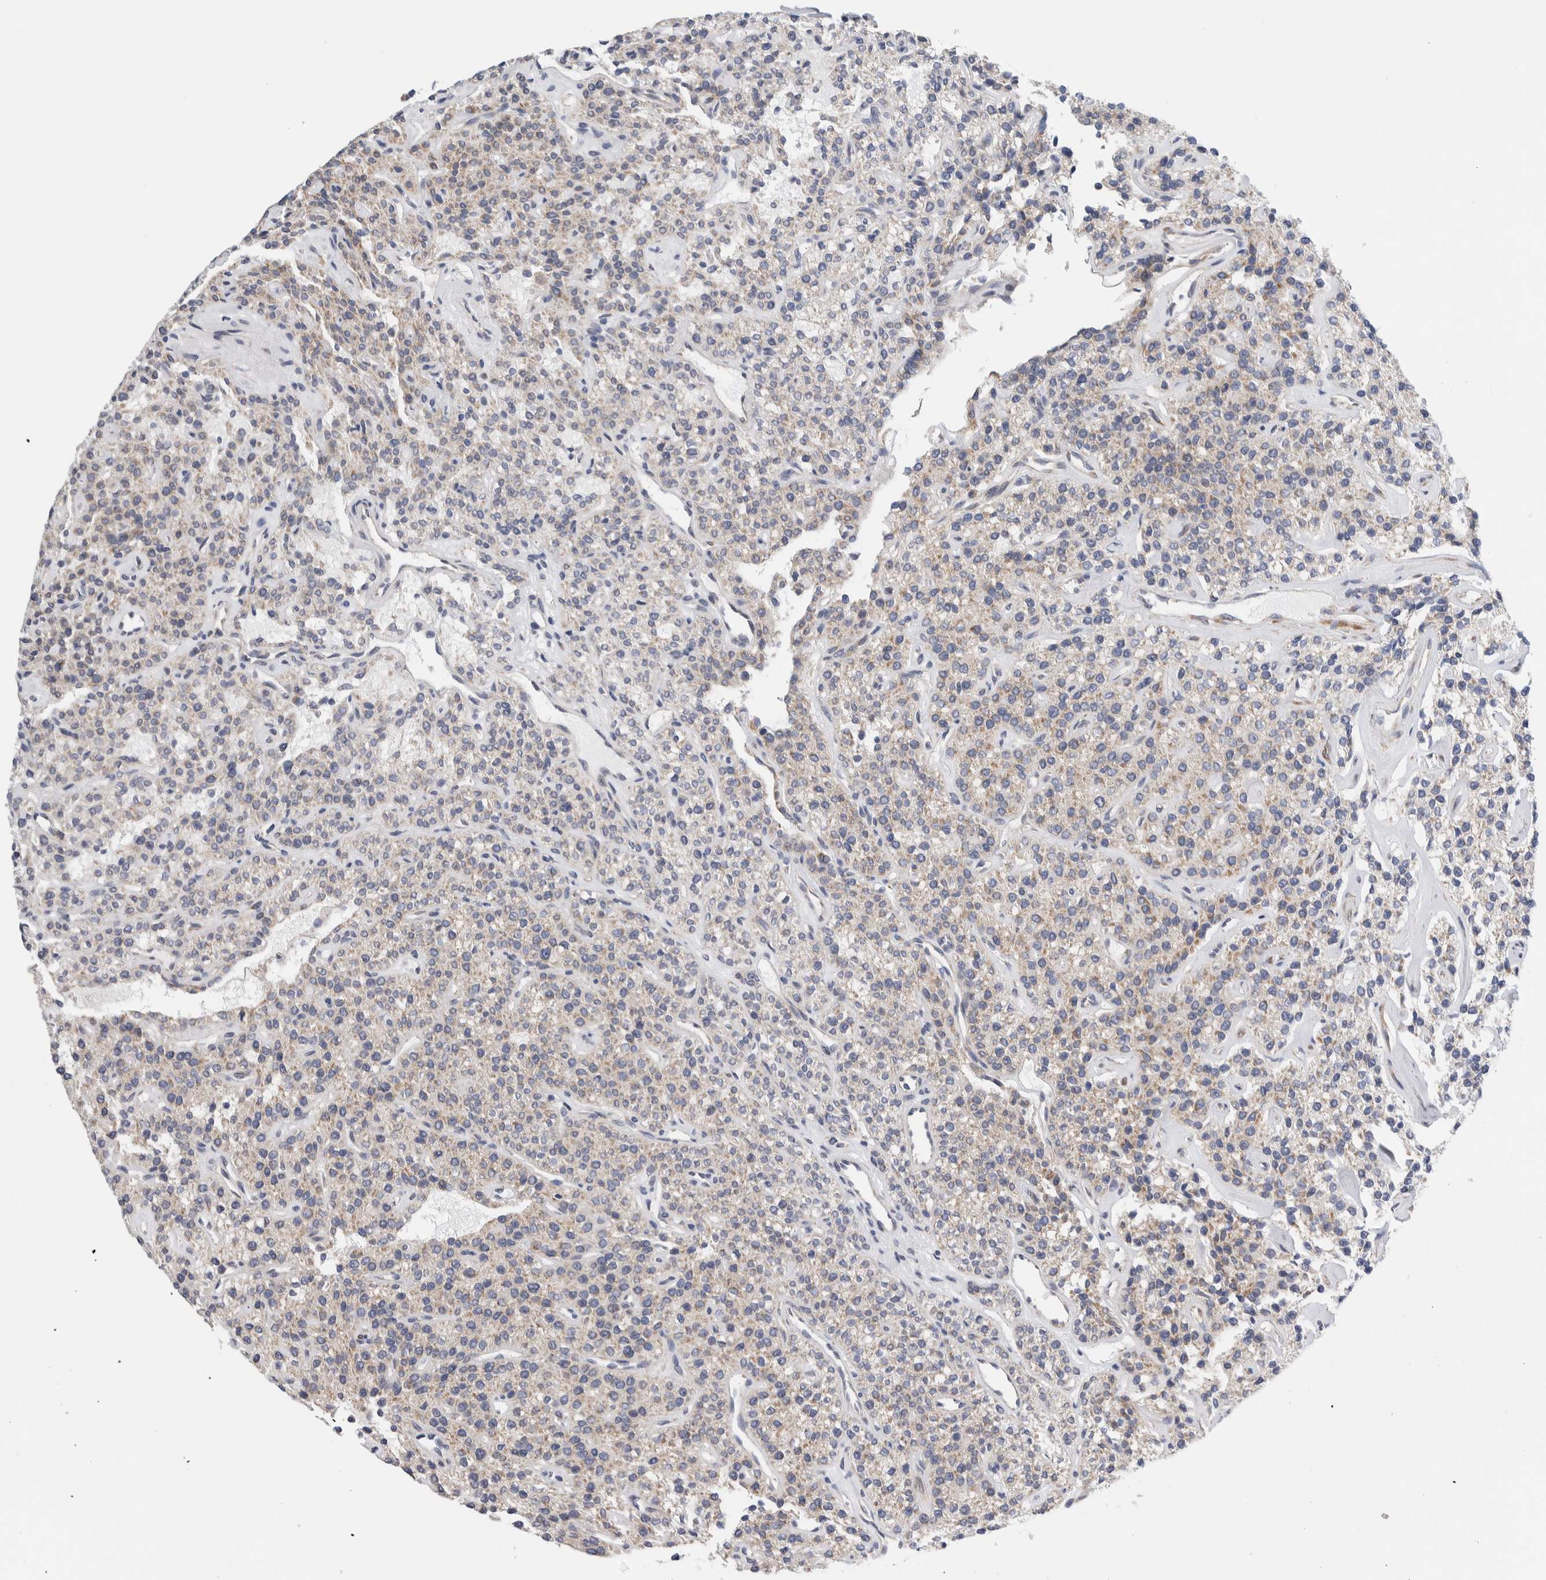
{"staining": {"intensity": "moderate", "quantity": "25%-75%", "location": "cytoplasmic/membranous"}, "tissue": "parathyroid gland", "cell_type": "Glandular cells", "image_type": "normal", "snomed": [{"axis": "morphology", "description": "Normal tissue, NOS"}, {"axis": "topography", "description": "Parathyroid gland"}], "caption": "Moderate cytoplasmic/membranous positivity is appreciated in about 25%-75% of glandular cells in benign parathyroid gland. (DAB (3,3'-diaminobenzidine) IHC with brightfield microscopy, high magnification).", "gene": "RACK1", "patient": {"sex": "male", "age": 46}}